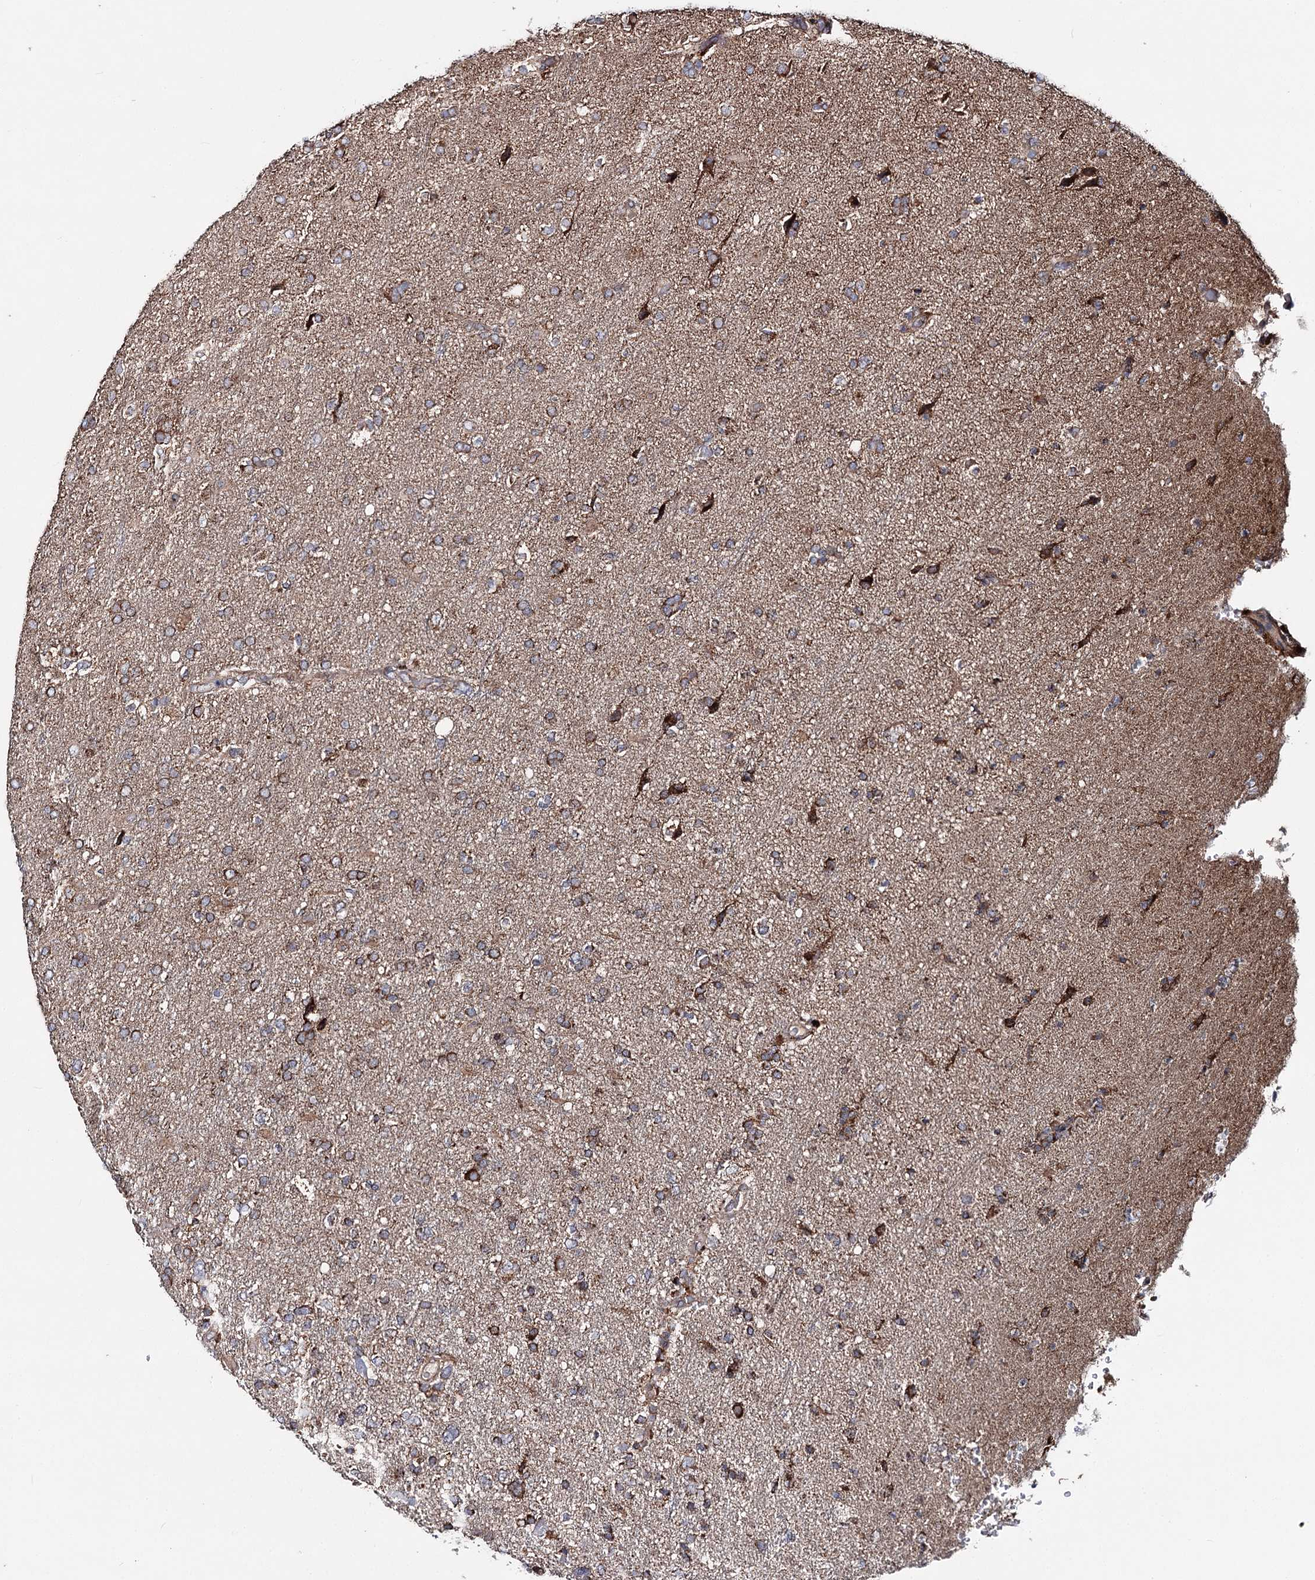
{"staining": {"intensity": "moderate", "quantity": ">75%", "location": "cytoplasmic/membranous"}, "tissue": "glioma", "cell_type": "Tumor cells", "image_type": "cancer", "snomed": [{"axis": "morphology", "description": "Glioma, malignant, High grade"}, {"axis": "topography", "description": "Brain"}], "caption": "Human malignant glioma (high-grade) stained for a protein (brown) demonstrates moderate cytoplasmic/membranous positive staining in about >75% of tumor cells.", "gene": "MSANTD2", "patient": {"sex": "male", "age": 61}}